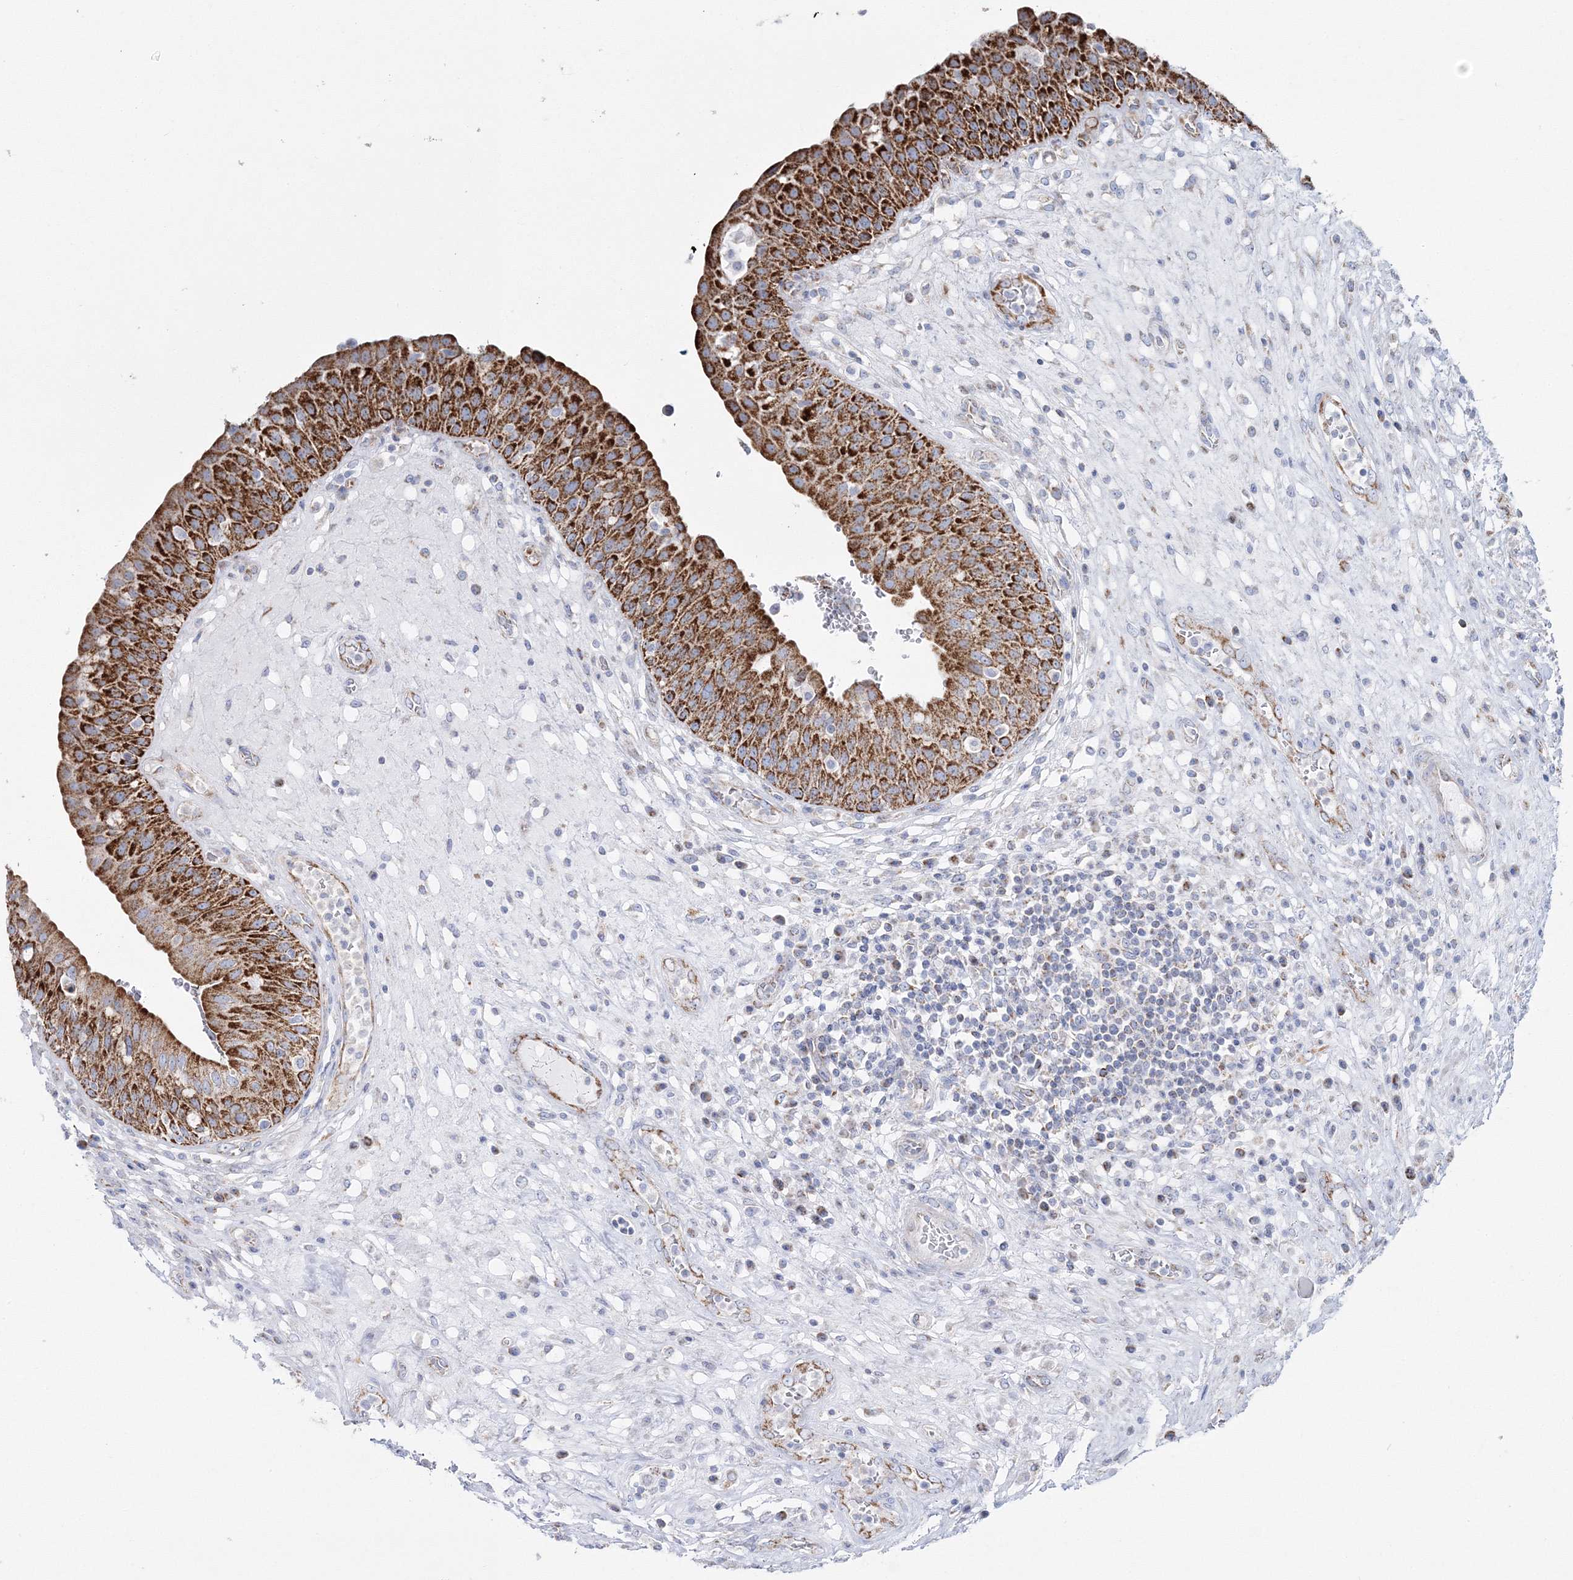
{"staining": {"intensity": "strong", "quantity": ">75%", "location": "cytoplasmic/membranous"}, "tissue": "urinary bladder", "cell_type": "Urothelial cells", "image_type": "normal", "snomed": [{"axis": "morphology", "description": "Normal tissue, NOS"}, {"axis": "topography", "description": "Urinary bladder"}], "caption": "The photomicrograph displays a brown stain indicating the presence of a protein in the cytoplasmic/membranous of urothelial cells in urinary bladder. (DAB = brown stain, brightfield microscopy at high magnification).", "gene": "HIBCH", "patient": {"sex": "female", "age": 62}}